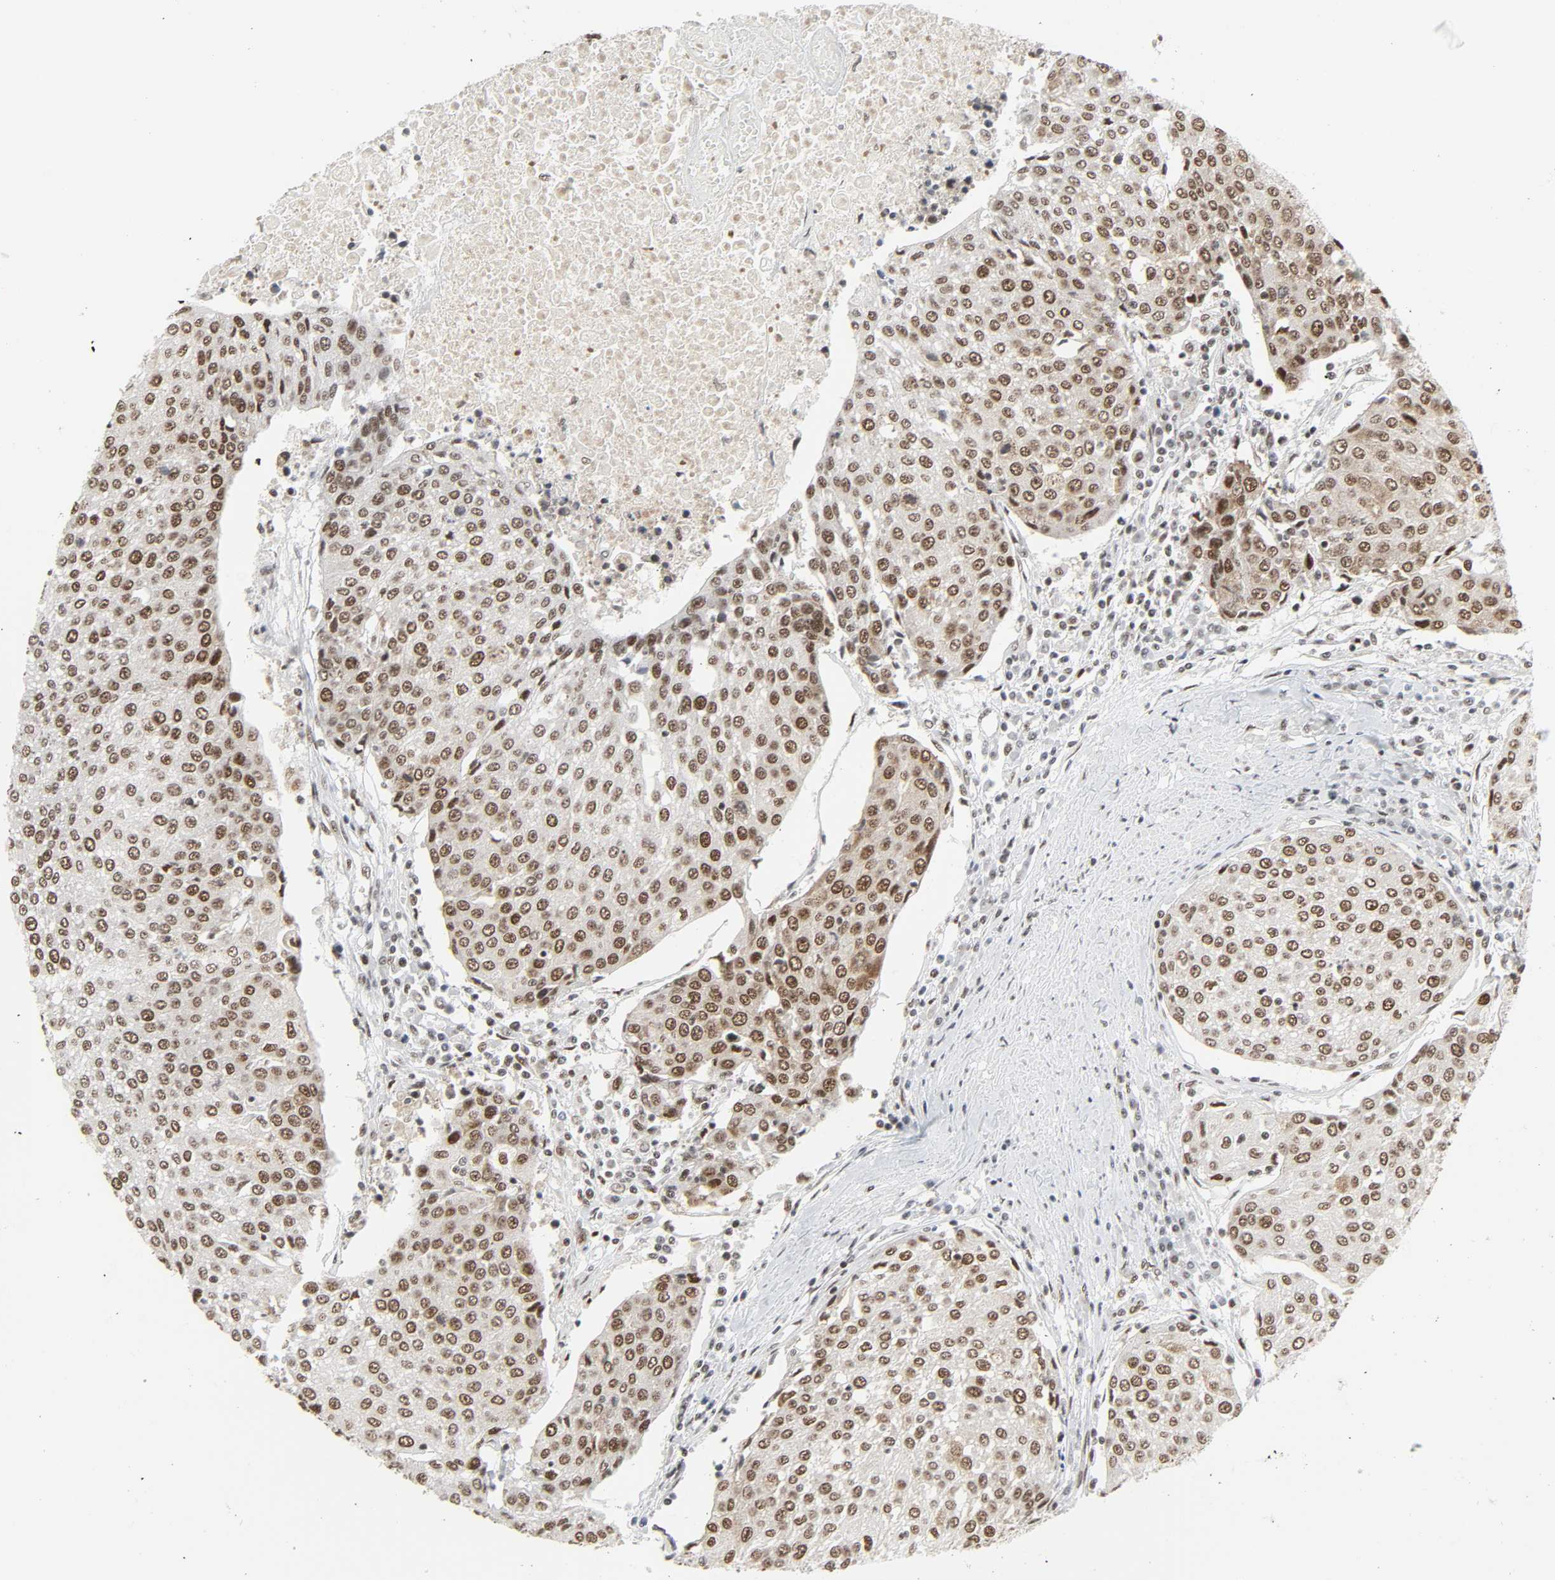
{"staining": {"intensity": "moderate", "quantity": ">75%", "location": "nuclear"}, "tissue": "urothelial cancer", "cell_type": "Tumor cells", "image_type": "cancer", "snomed": [{"axis": "morphology", "description": "Urothelial carcinoma, High grade"}, {"axis": "topography", "description": "Urinary bladder"}], "caption": "There is medium levels of moderate nuclear expression in tumor cells of urothelial carcinoma (high-grade), as demonstrated by immunohistochemical staining (brown color).", "gene": "CDK7", "patient": {"sex": "female", "age": 85}}